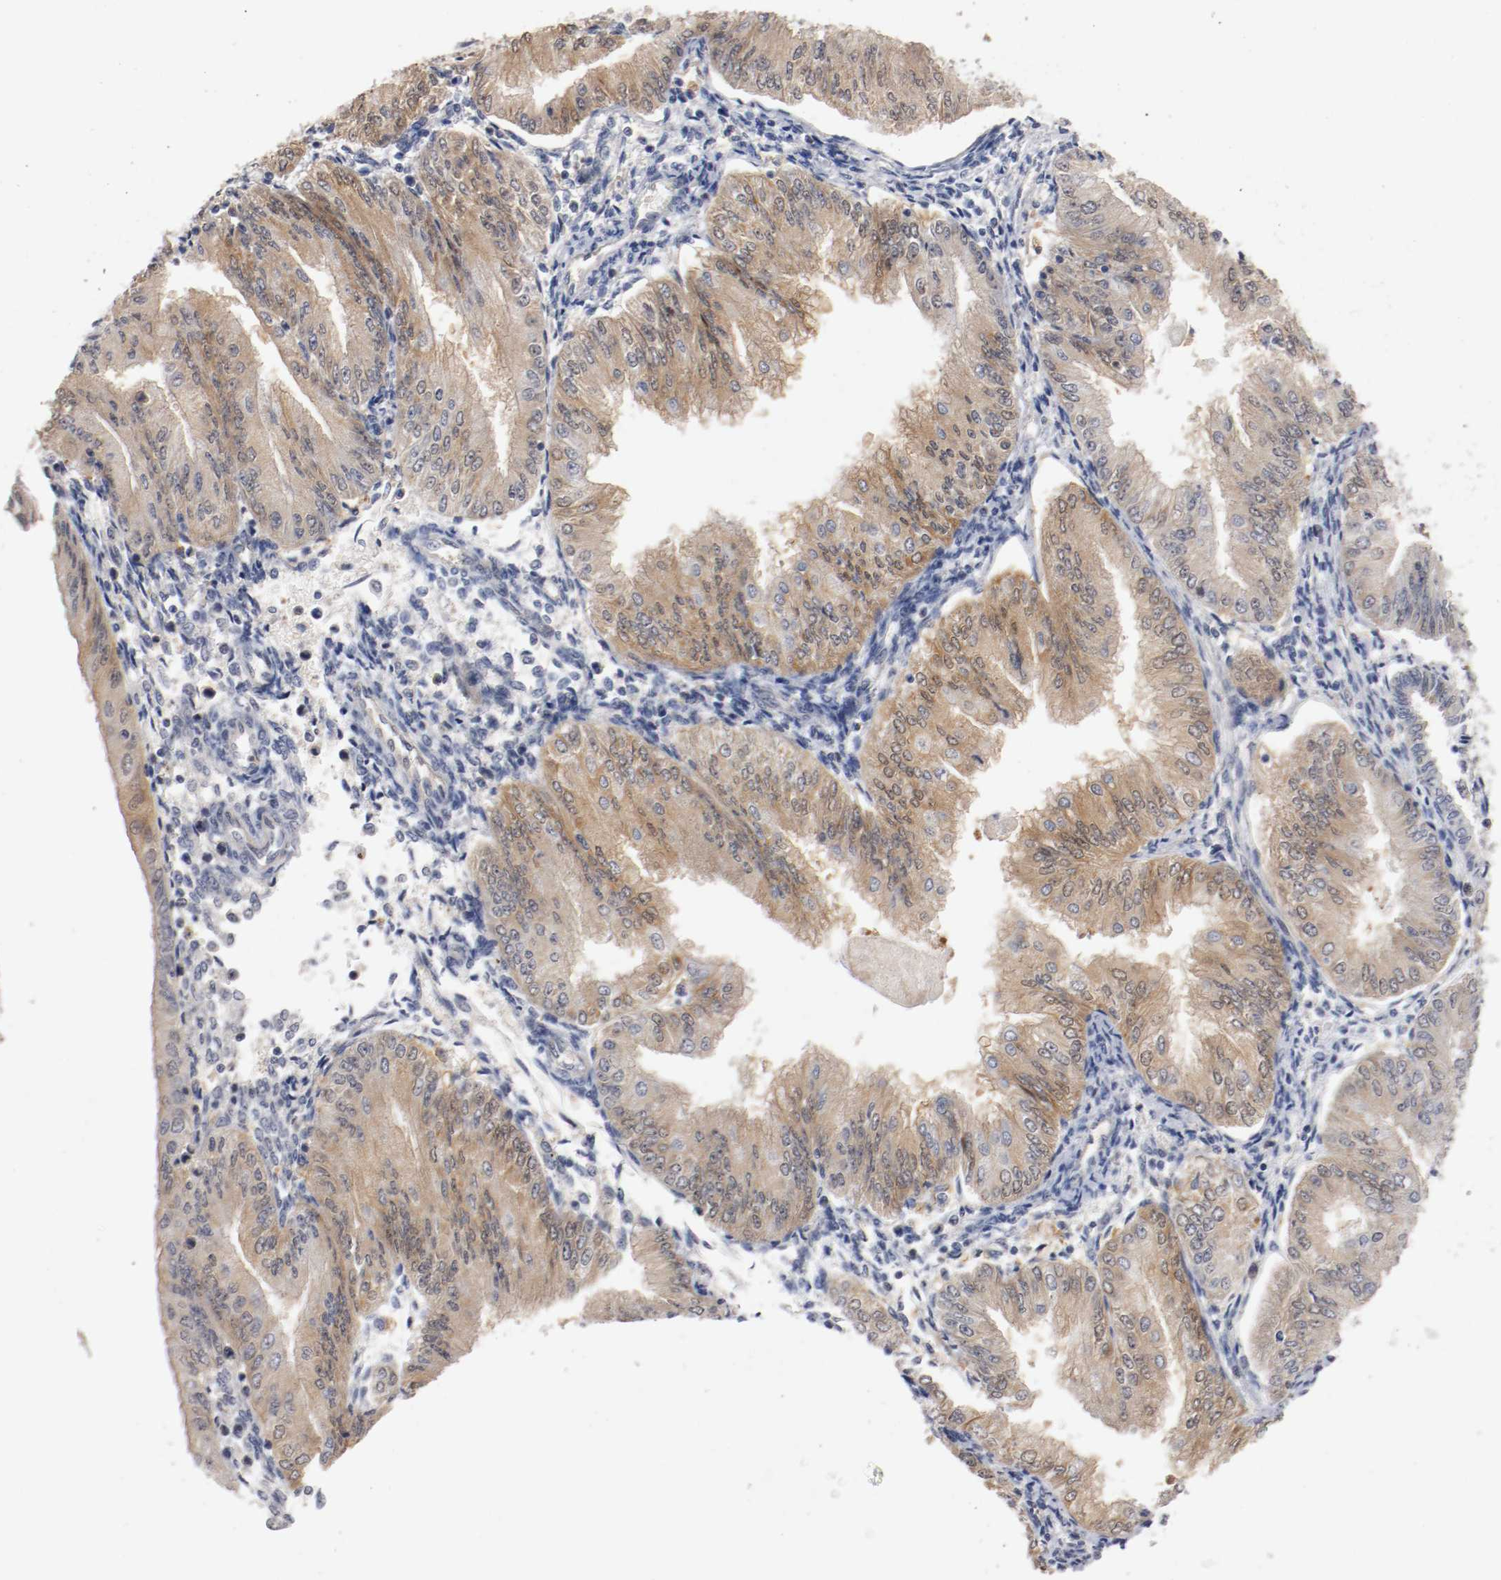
{"staining": {"intensity": "weak", "quantity": ">75%", "location": "cytoplasmic/membranous,nuclear"}, "tissue": "endometrial cancer", "cell_type": "Tumor cells", "image_type": "cancer", "snomed": [{"axis": "morphology", "description": "Adenocarcinoma, NOS"}, {"axis": "topography", "description": "Endometrium"}], "caption": "About >75% of tumor cells in endometrial cancer (adenocarcinoma) demonstrate weak cytoplasmic/membranous and nuclear protein positivity as visualized by brown immunohistochemical staining.", "gene": "RBM23", "patient": {"sex": "female", "age": 53}}